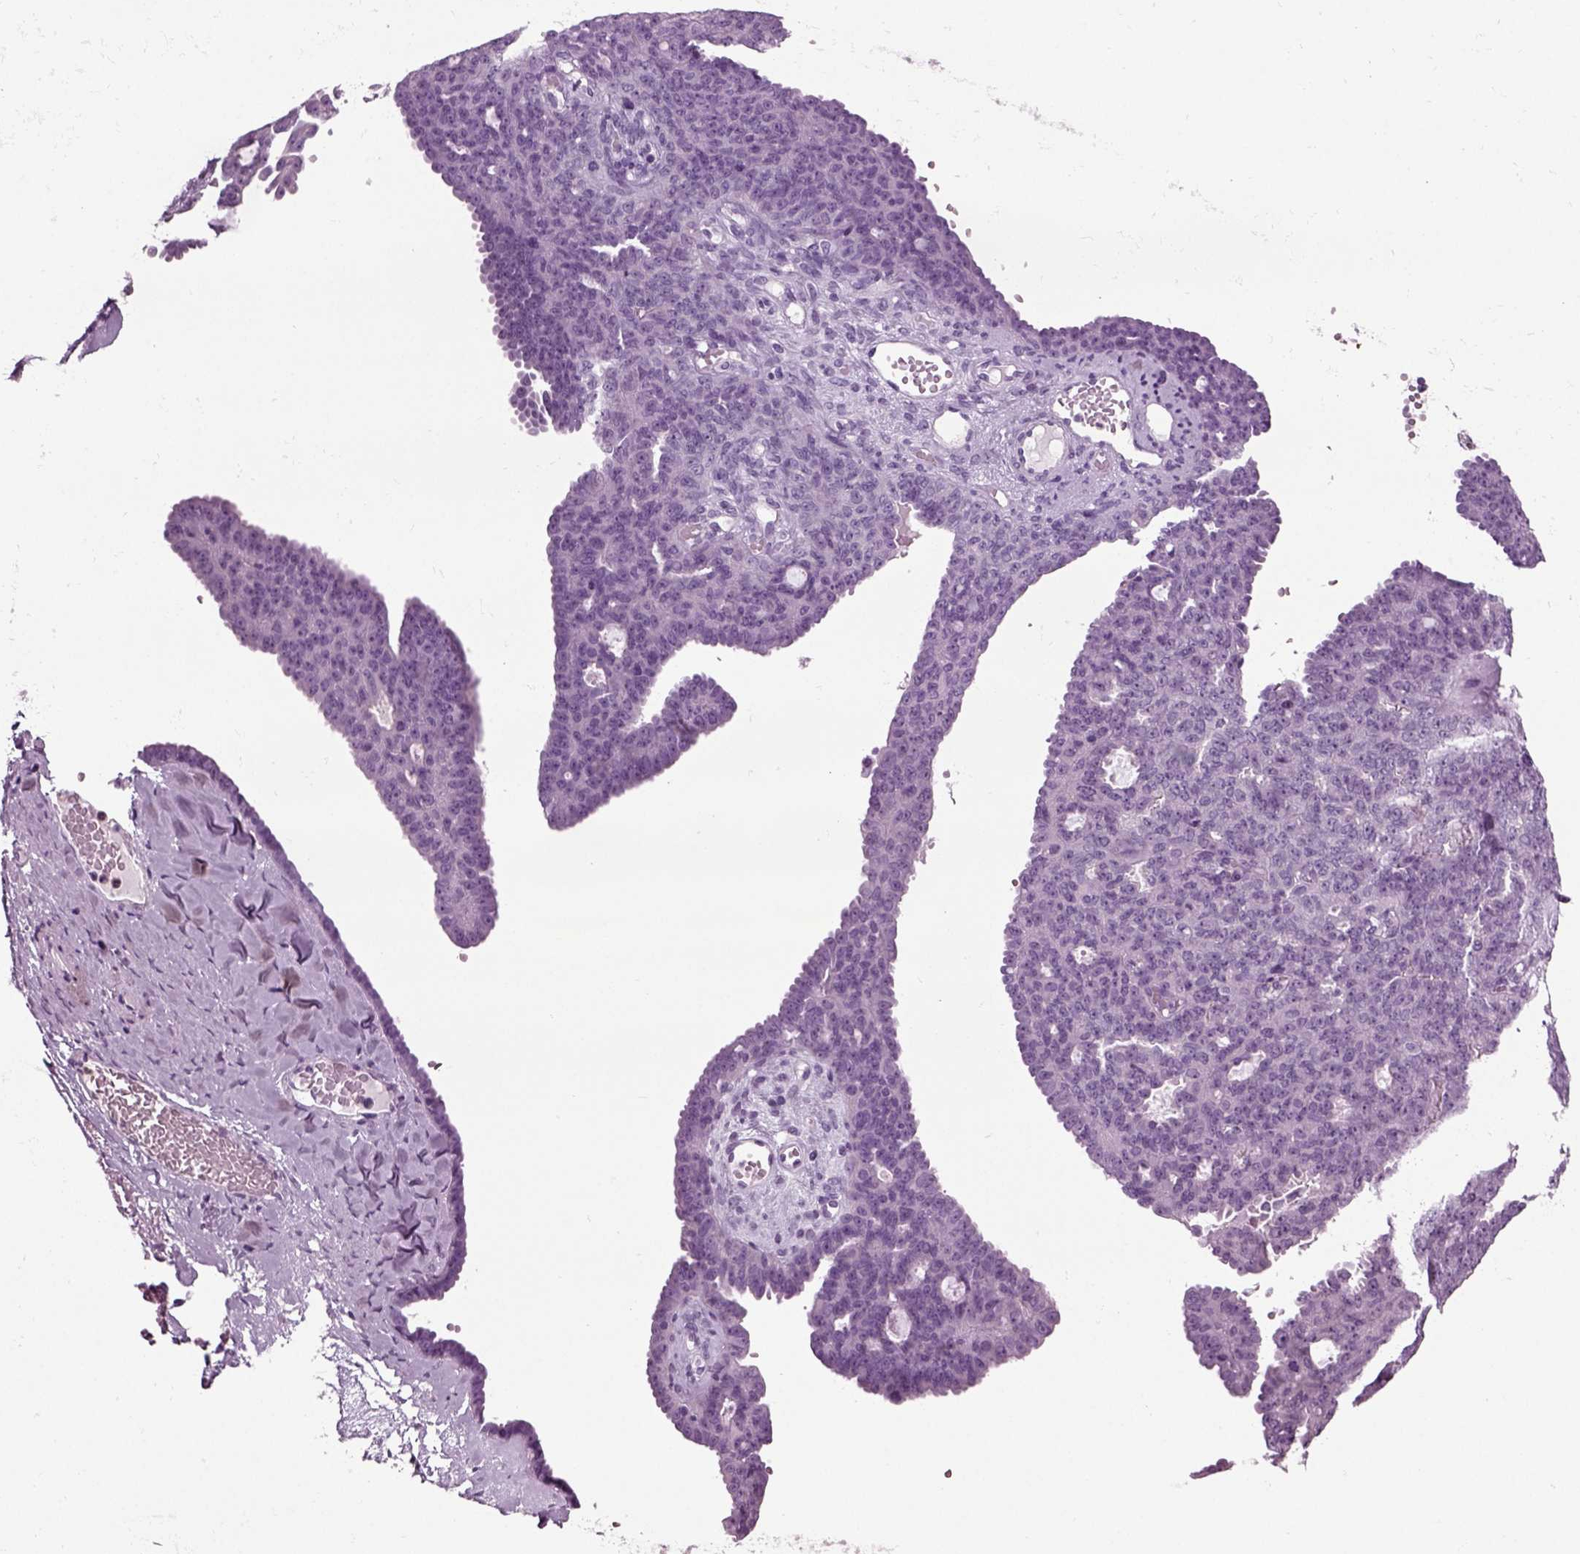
{"staining": {"intensity": "negative", "quantity": "none", "location": "none"}, "tissue": "ovarian cancer", "cell_type": "Tumor cells", "image_type": "cancer", "snomed": [{"axis": "morphology", "description": "Cystadenocarcinoma, serous, NOS"}, {"axis": "topography", "description": "Ovary"}], "caption": "This is an immunohistochemistry (IHC) photomicrograph of serous cystadenocarcinoma (ovarian). There is no positivity in tumor cells.", "gene": "CRABP1", "patient": {"sex": "female", "age": 71}}